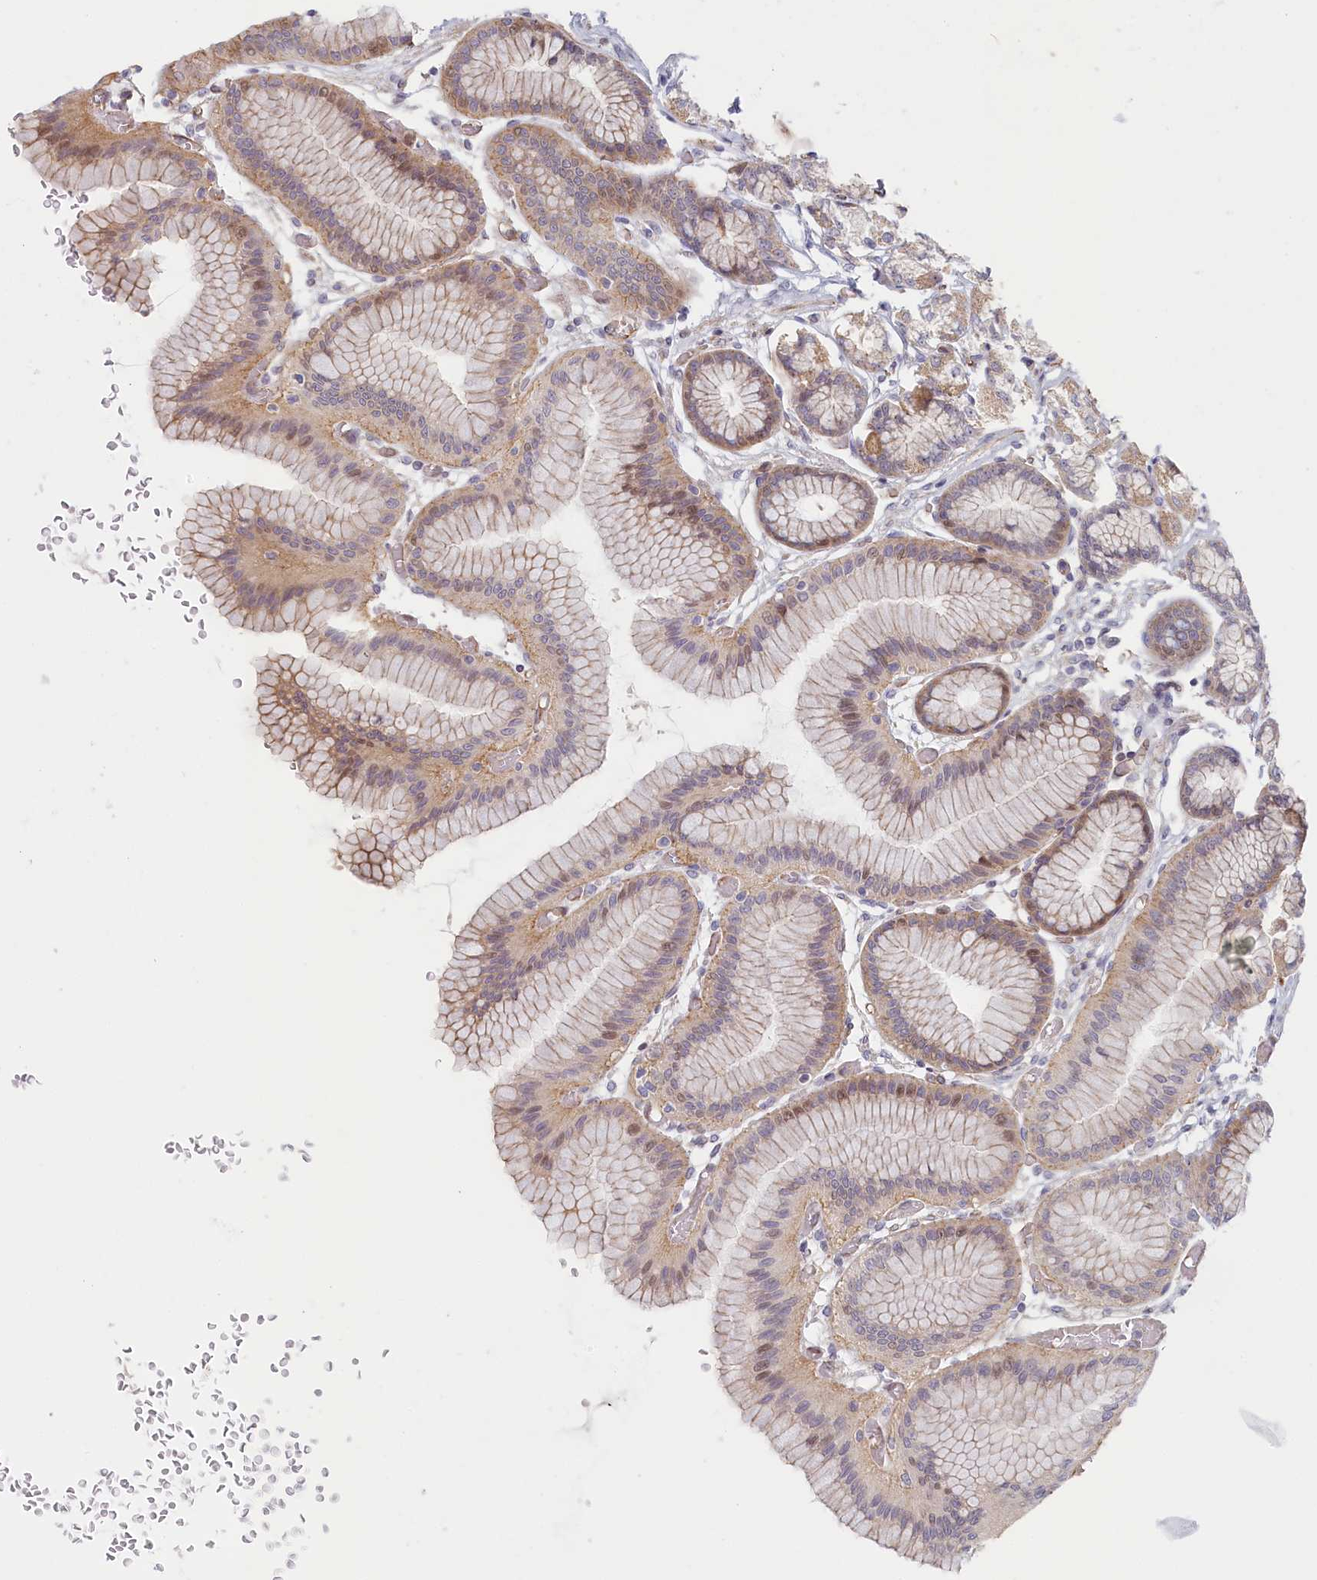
{"staining": {"intensity": "weak", "quantity": "25%-75%", "location": "cytoplasmic/membranous,nuclear"}, "tissue": "stomach", "cell_type": "Glandular cells", "image_type": "normal", "snomed": [{"axis": "morphology", "description": "Normal tissue, NOS"}, {"axis": "morphology", "description": "Adenocarcinoma, NOS"}, {"axis": "morphology", "description": "Adenocarcinoma, High grade"}, {"axis": "topography", "description": "Stomach, upper"}, {"axis": "topography", "description": "Stomach"}], "caption": "Immunohistochemistry micrograph of normal human stomach stained for a protein (brown), which displays low levels of weak cytoplasmic/membranous,nuclear expression in approximately 25%-75% of glandular cells.", "gene": "INTS4", "patient": {"sex": "female", "age": 65}}